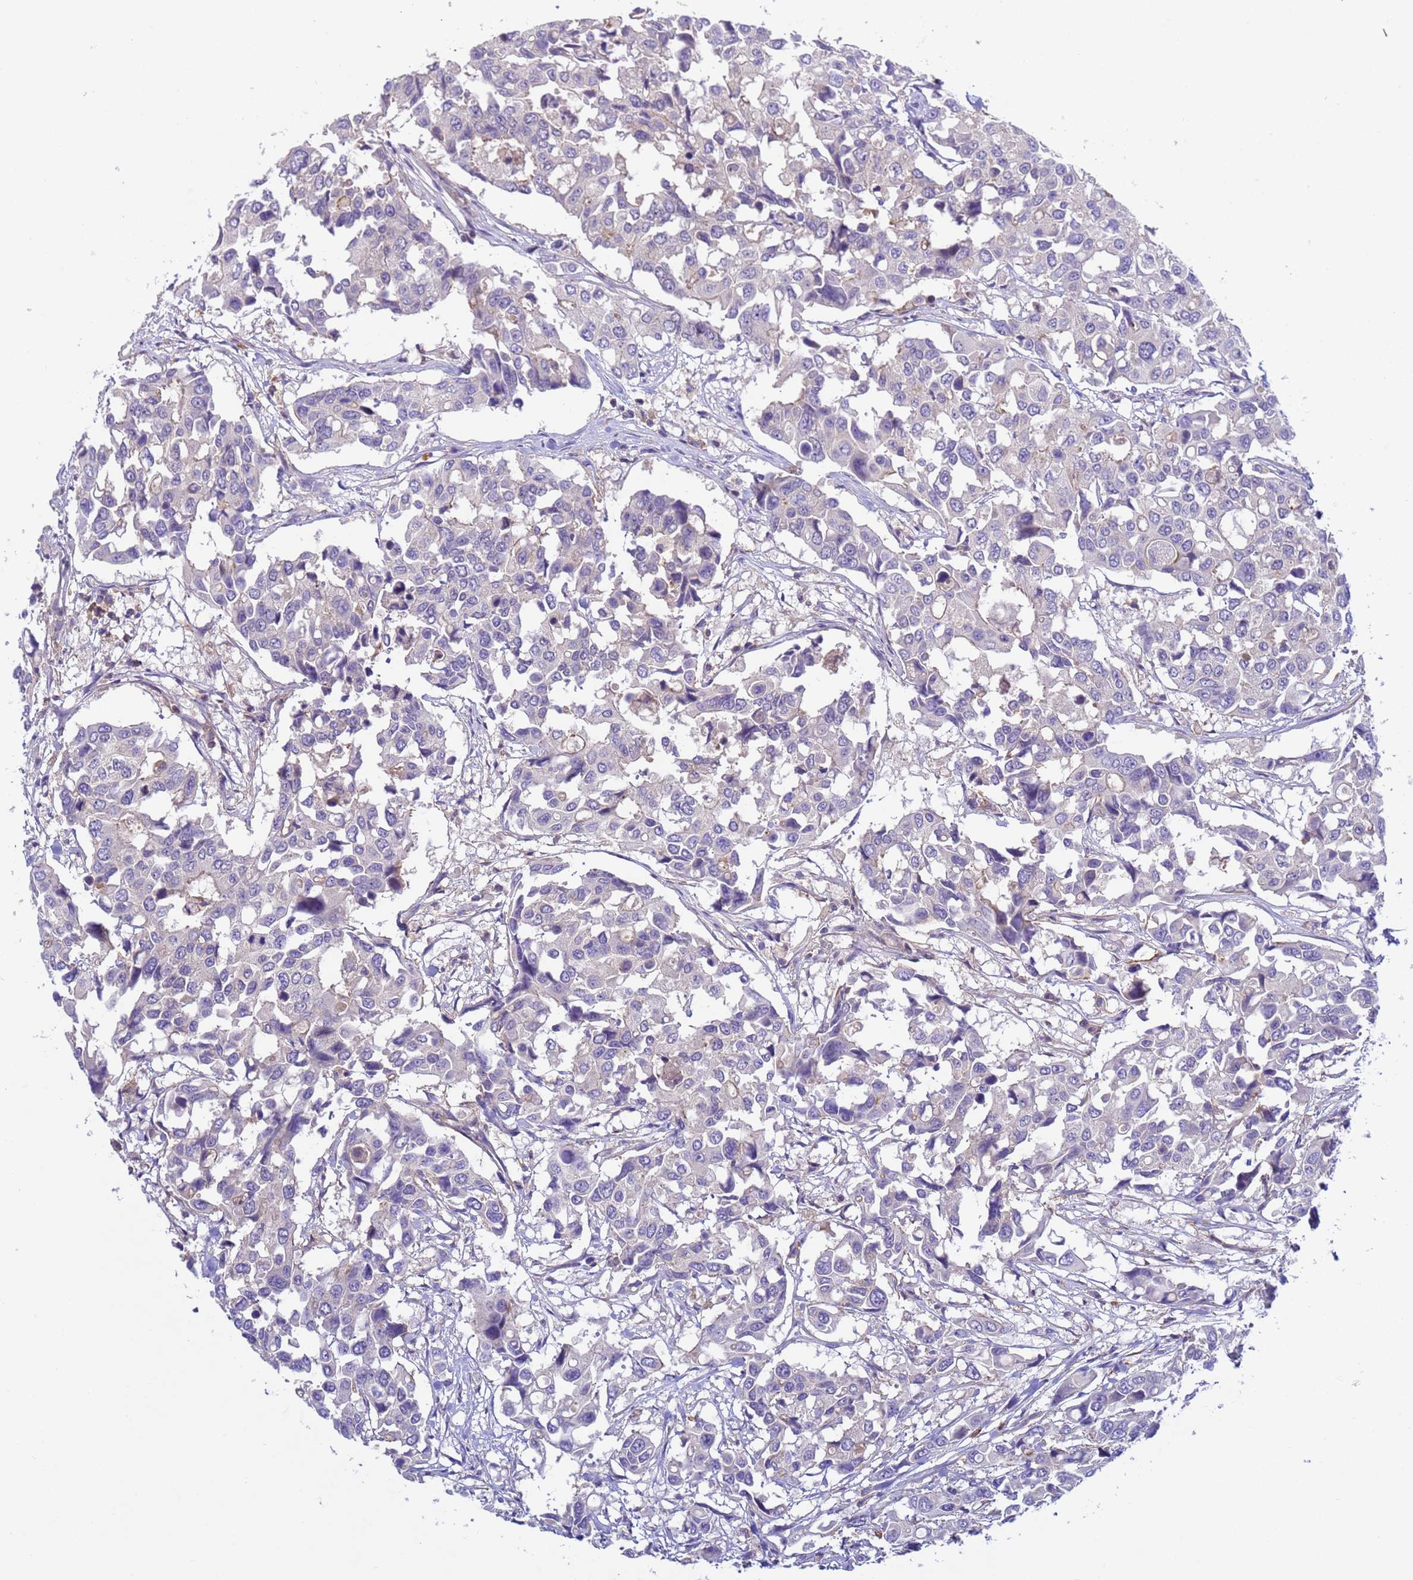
{"staining": {"intensity": "negative", "quantity": "none", "location": "none"}, "tissue": "colorectal cancer", "cell_type": "Tumor cells", "image_type": "cancer", "snomed": [{"axis": "morphology", "description": "Adenocarcinoma, NOS"}, {"axis": "topography", "description": "Colon"}], "caption": "There is no significant staining in tumor cells of adenocarcinoma (colorectal).", "gene": "KLHL13", "patient": {"sex": "male", "age": 77}}